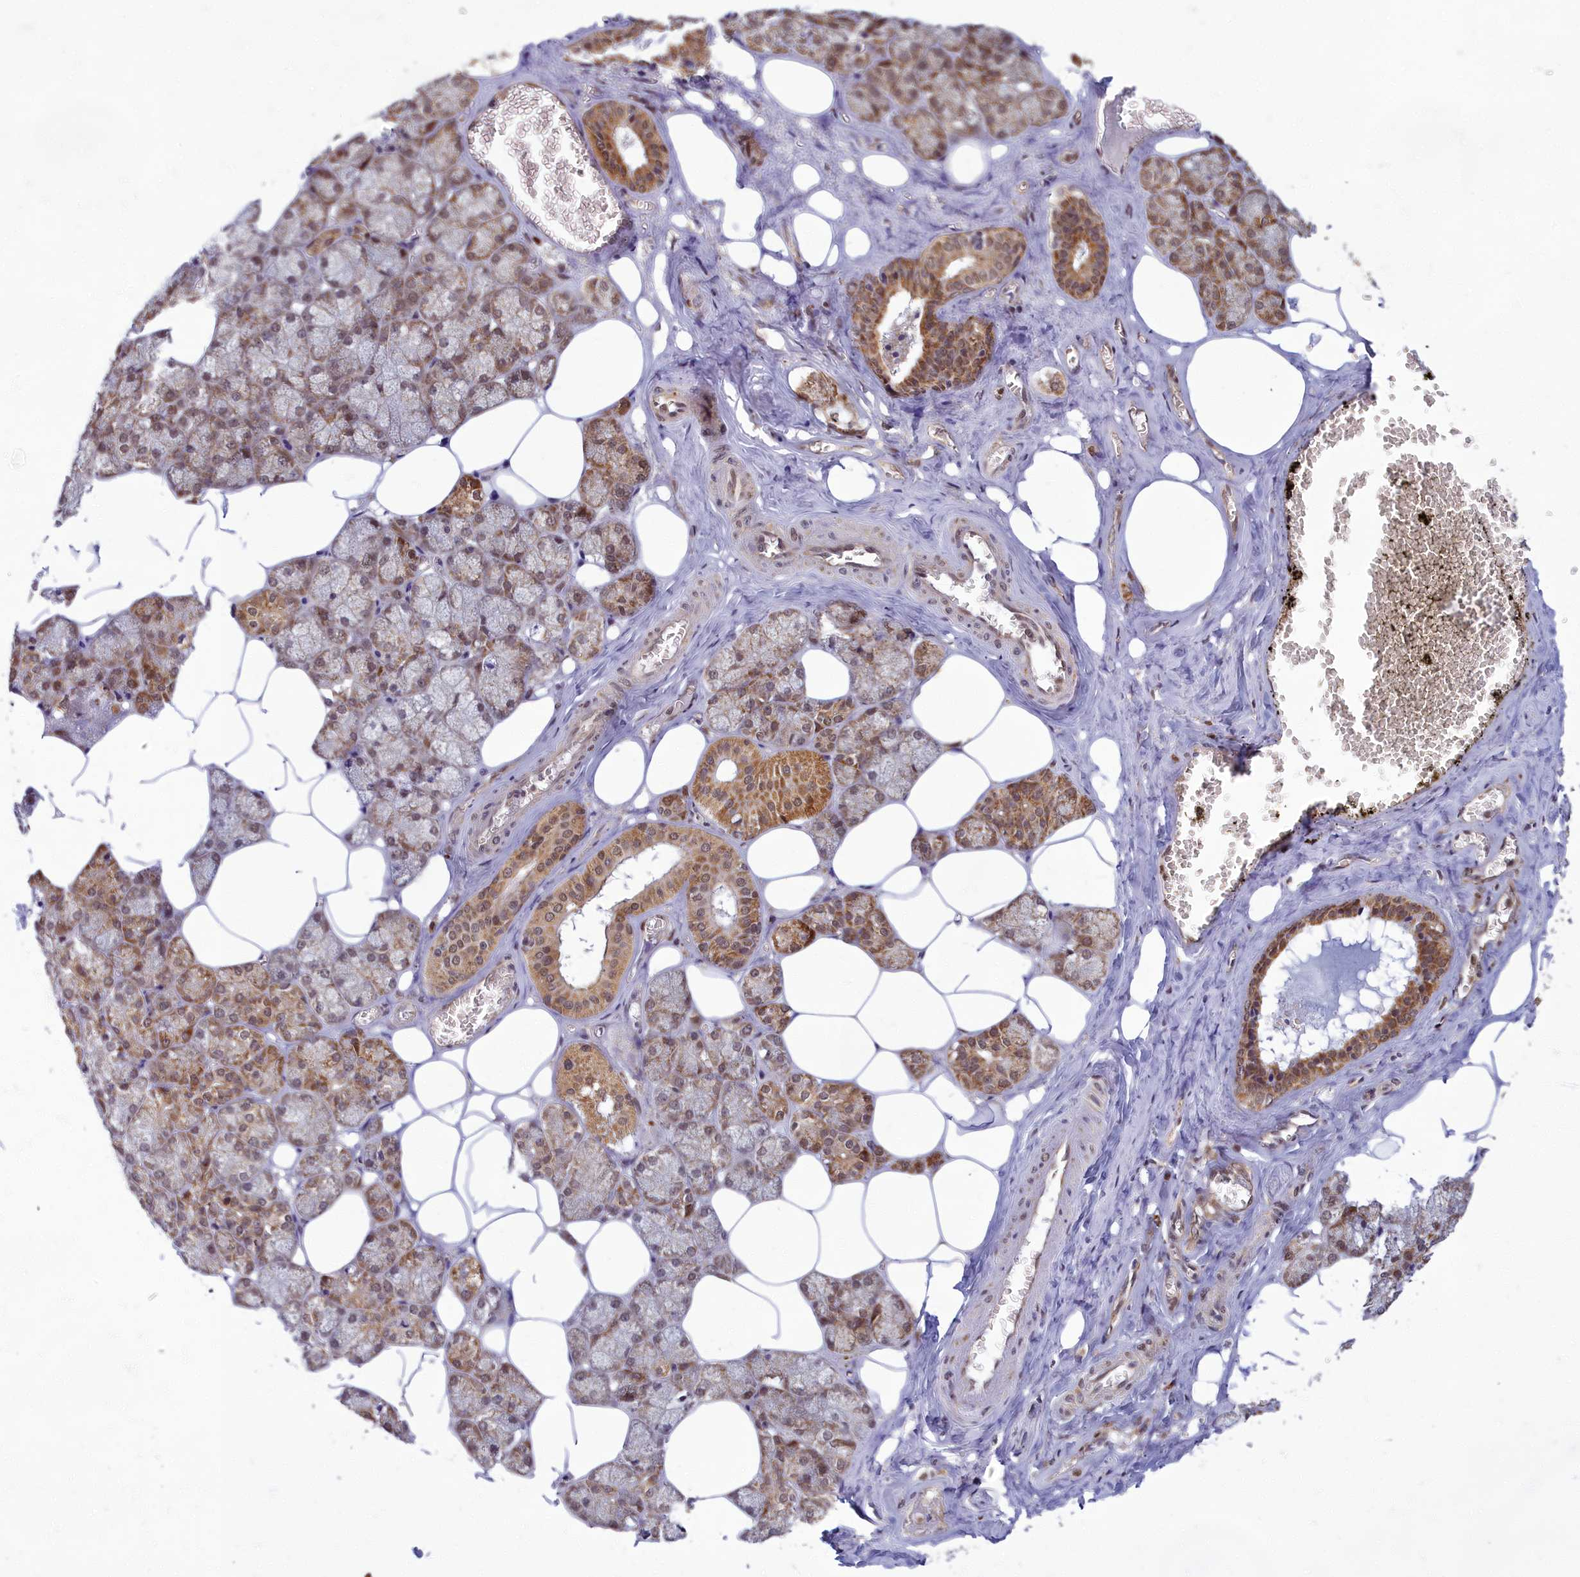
{"staining": {"intensity": "moderate", "quantity": ">75%", "location": "cytoplasmic/membranous,nuclear"}, "tissue": "salivary gland", "cell_type": "Glandular cells", "image_type": "normal", "snomed": [{"axis": "morphology", "description": "Normal tissue, NOS"}, {"axis": "topography", "description": "Salivary gland"}], "caption": "Immunohistochemistry (DAB) staining of normal salivary gland reveals moderate cytoplasmic/membranous,nuclear protein positivity in approximately >75% of glandular cells.", "gene": "EARS2", "patient": {"sex": "male", "age": 62}}